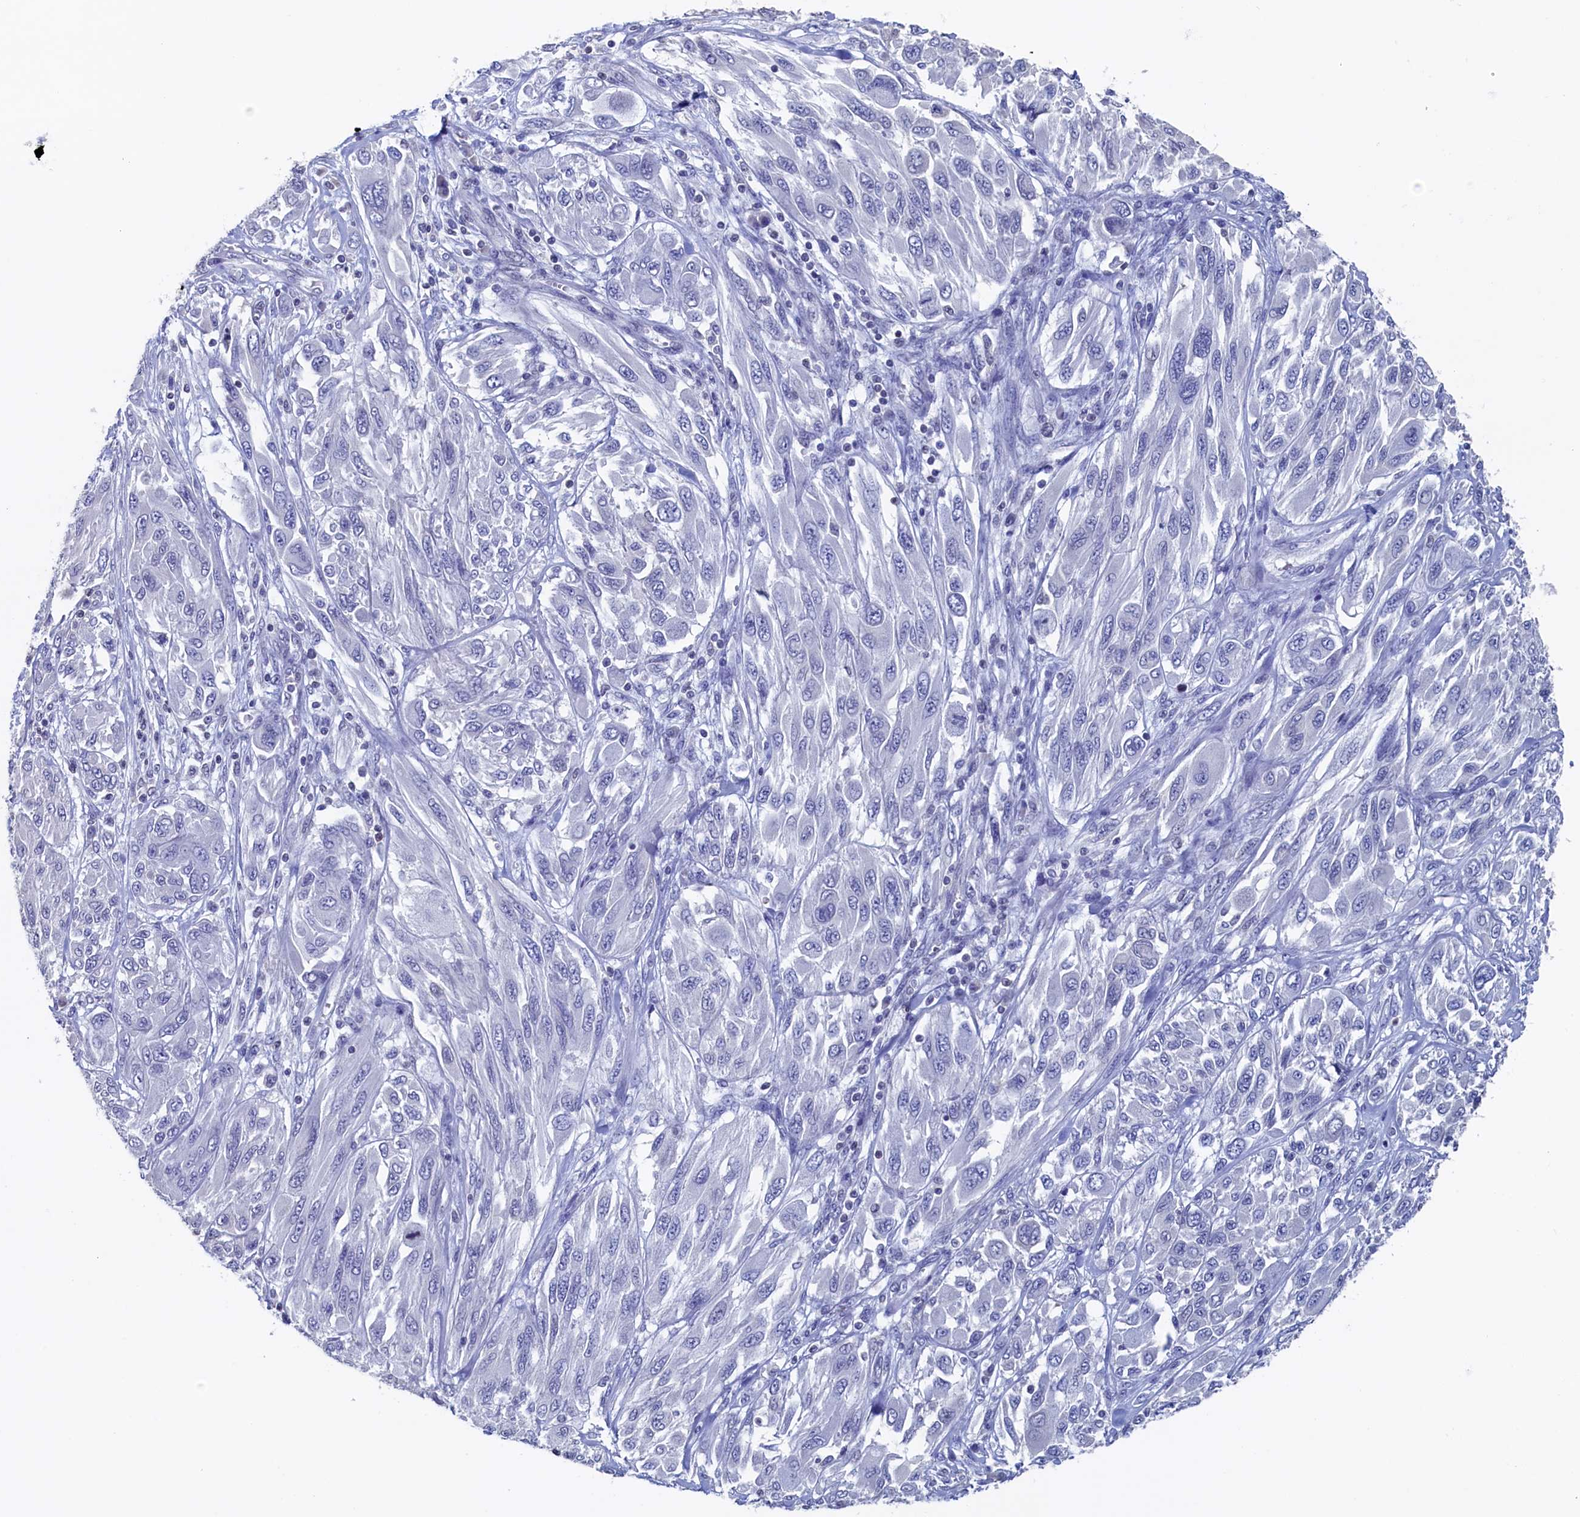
{"staining": {"intensity": "negative", "quantity": "none", "location": "none"}, "tissue": "melanoma", "cell_type": "Tumor cells", "image_type": "cancer", "snomed": [{"axis": "morphology", "description": "Malignant melanoma, NOS"}, {"axis": "topography", "description": "Skin"}], "caption": "A high-resolution micrograph shows IHC staining of malignant melanoma, which exhibits no significant positivity in tumor cells.", "gene": "C11orf54", "patient": {"sex": "female", "age": 91}}